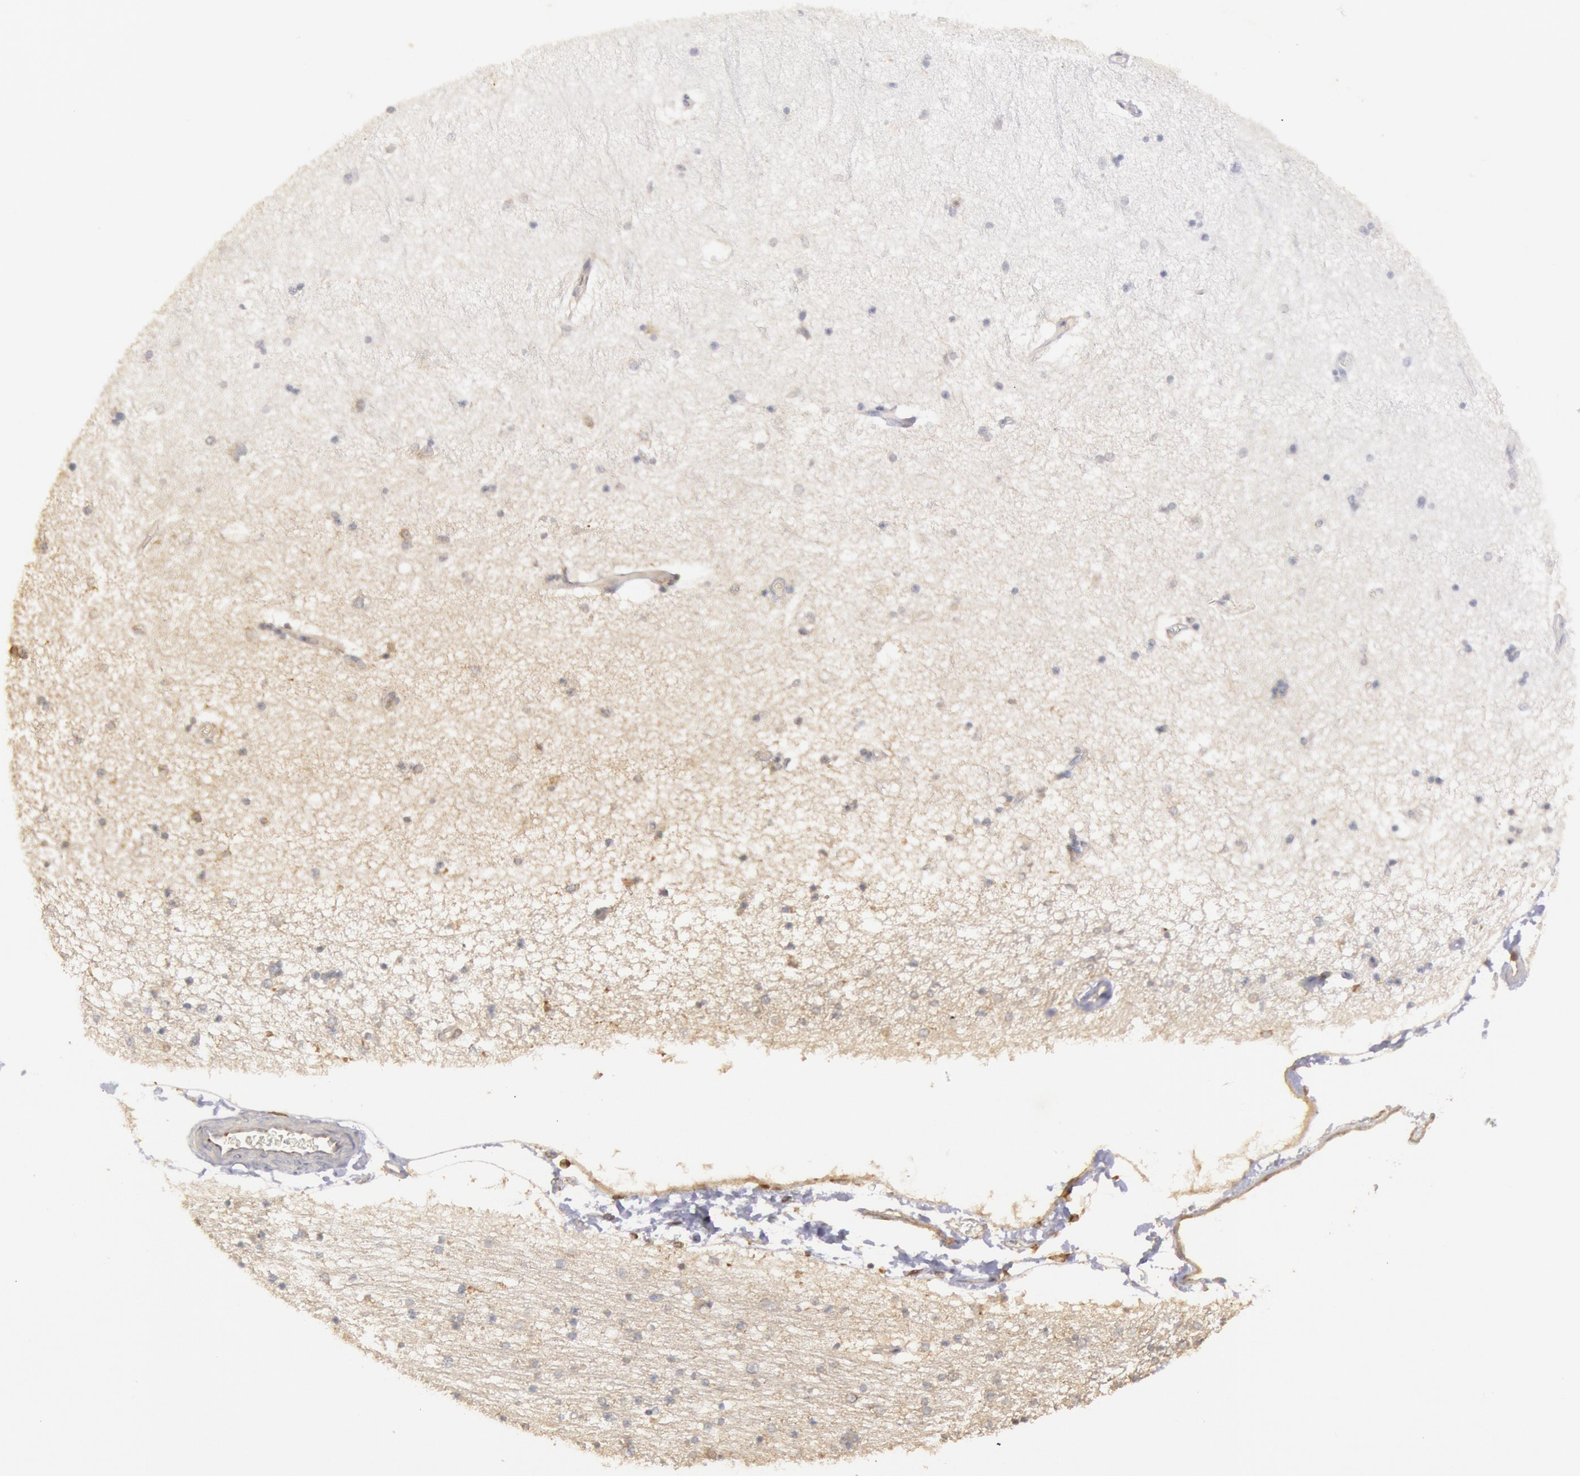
{"staining": {"intensity": "weak", "quantity": "<25%", "location": "cytoplasmic/membranous"}, "tissue": "hippocampus", "cell_type": "Glial cells", "image_type": "normal", "snomed": [{"axis": "morphology", "description": "Normal tissue, NOS"}, {"axis": "topography", "description": "Hippocampus"}], "caption": "Immunohistochemistry of benign hippocampus reveals no expression in glial cells.", "gene": "PIK3R1", "patient": {"sex": "female", "age": 54}}